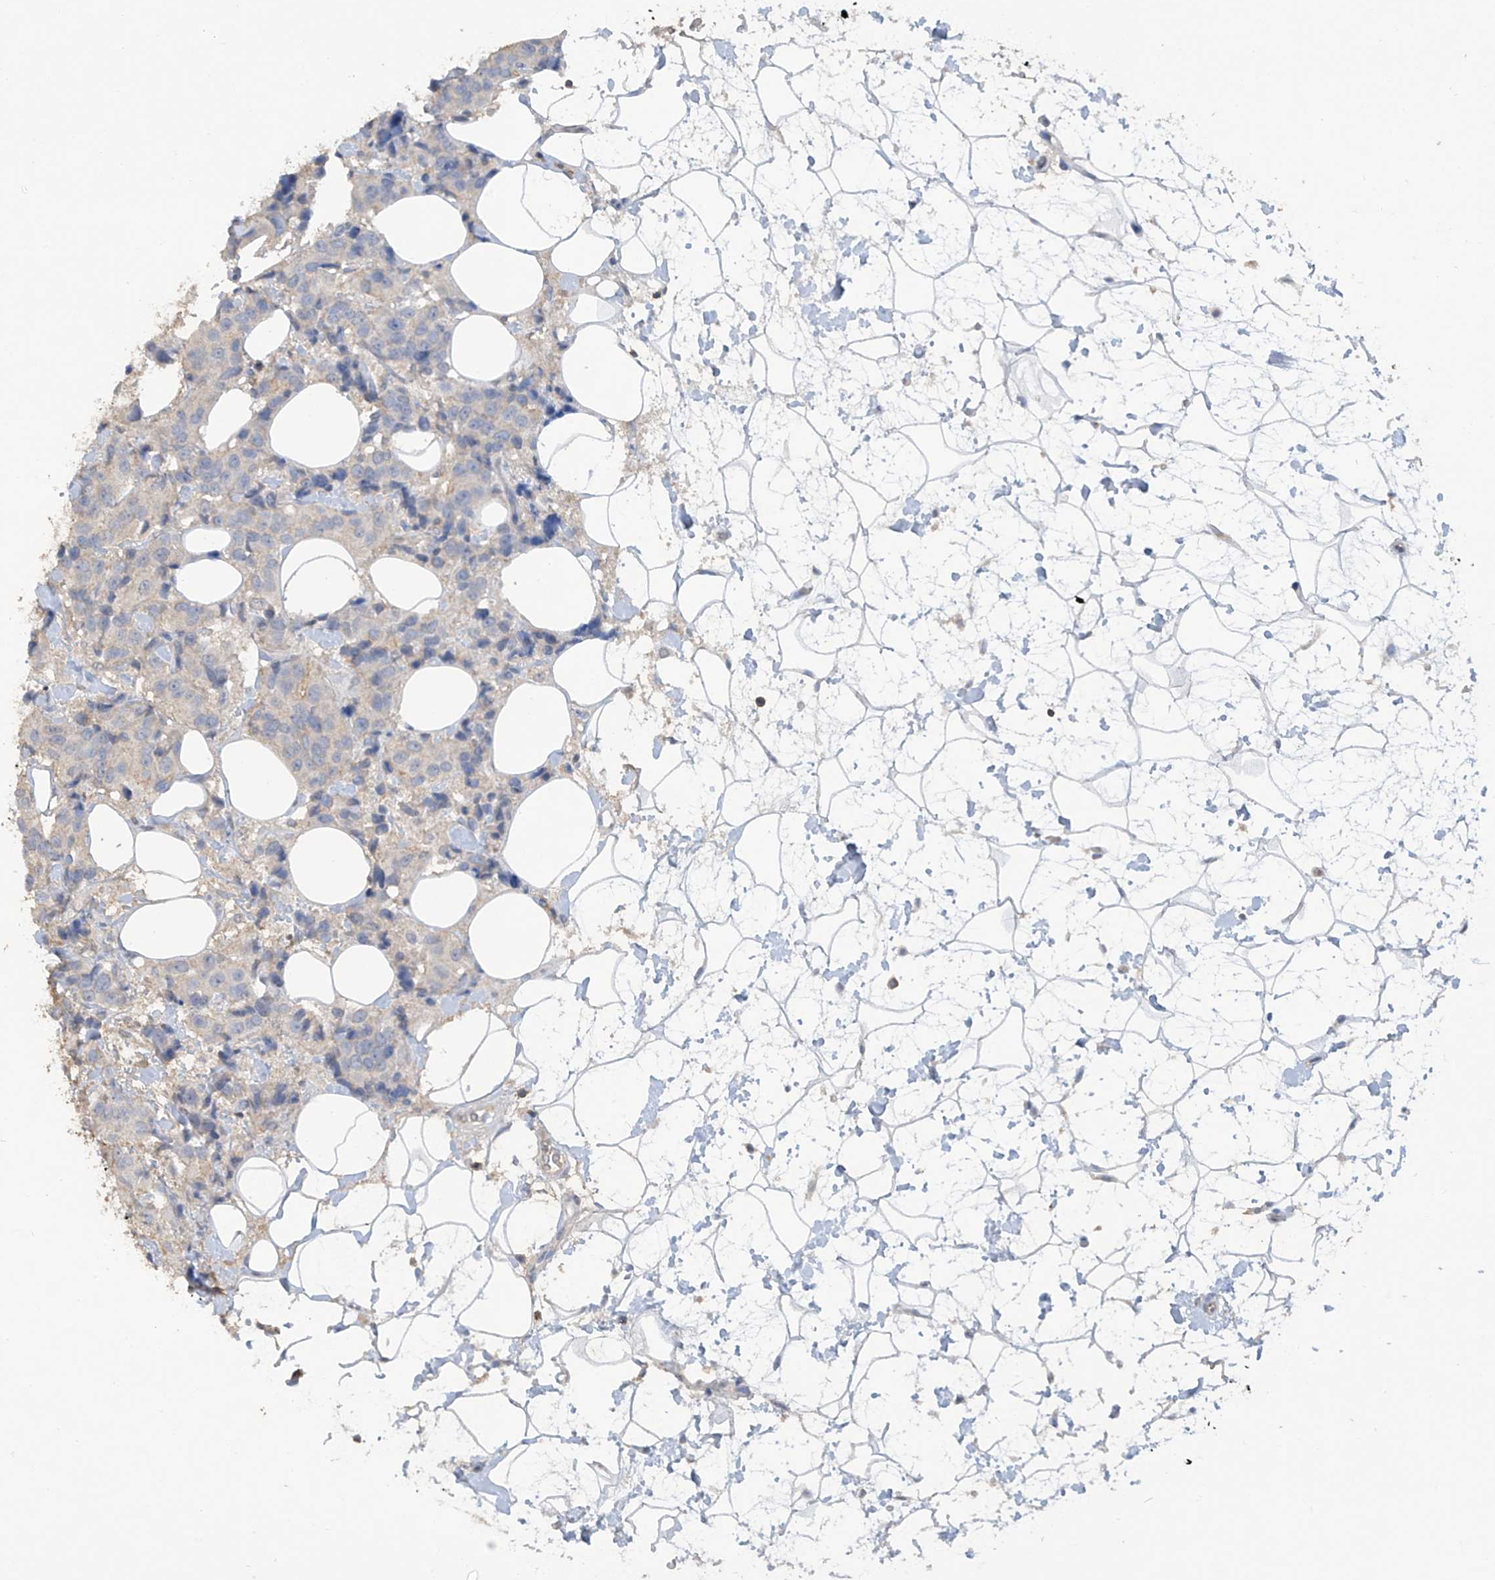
{"staining": {"intensity": "negative", "quantity": "none", "location": "none"}, "tissue": "breast cancer", "cell_type": "Tumor cells", "image_type": "cancer", "snomed": [{"axis": "morphology", "description": "Normal tissue, NOS"}, {"axis": "morphology", "description": "Duct carcinoma"}, {"axis": "topography", "description": "Breast"}], "caption": "This is a micrograph of IHC staining of breast cancer (infiltrating ductal carcinoma), which shows no expression in tumor cells.", "gene": "HAS3", "patient": {"sex": "female", "age": 39}}